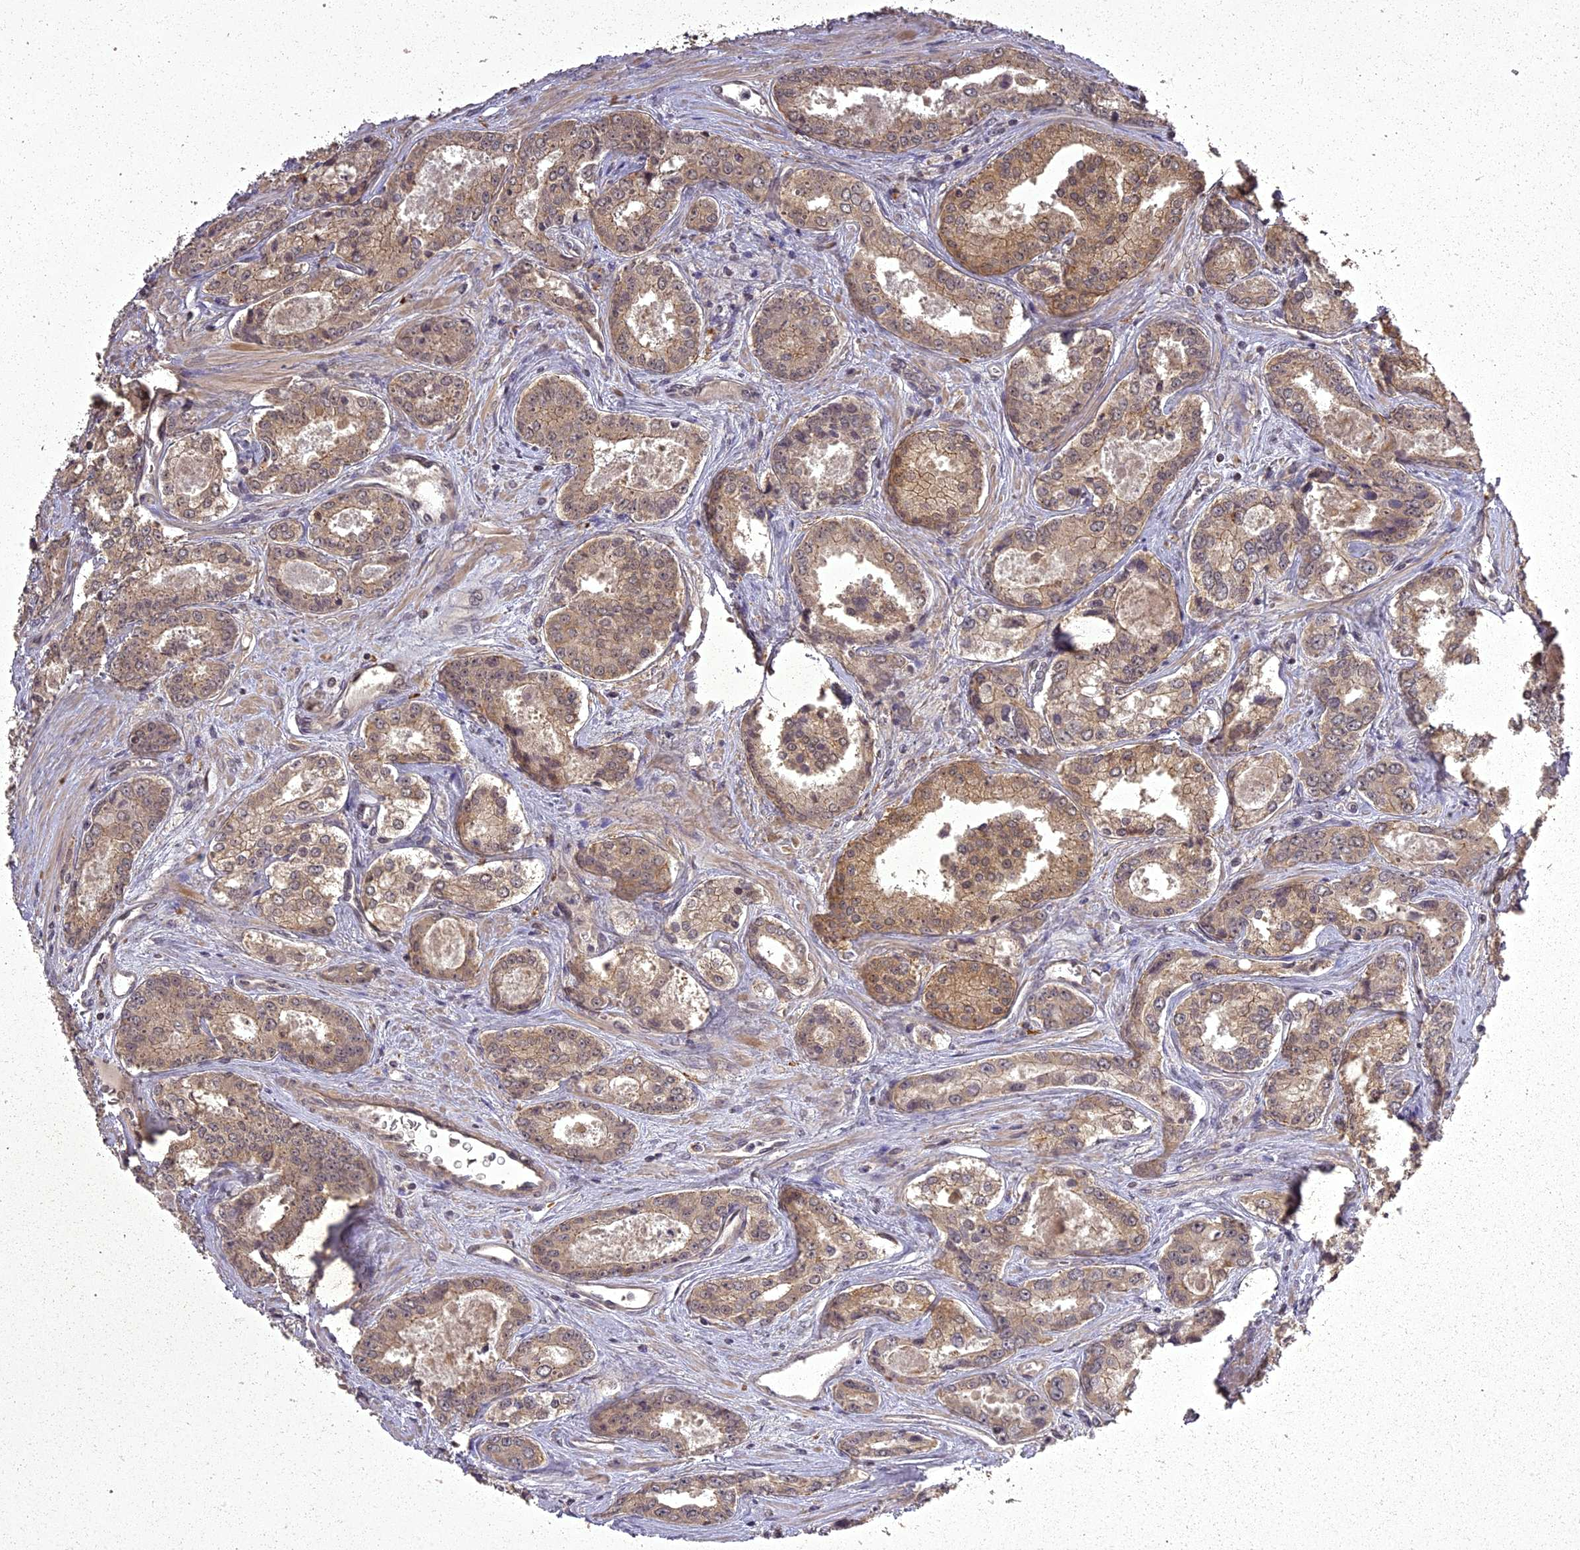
{"staining": {"intensity": "moderate", "quantity": ">75%", "location": "cytoplasmic/membranous"}, "tissue": "prostate cancer", "cell_type": "Tumor cells", "image_type": "cancer", "snomed": [{"axis": "morphology", "description": "Adenocarcinoma, Low grade"}, {"axis": "topography", "description": "Prostate"}], "caption": "Immunohistochemical staining of prostate cancer demonstrates moderate cytoplasmic/membranous protein staining in about >75% of tumor cells.", "gene": "ING5", "patient": {"sex": "male", "age": 68}}